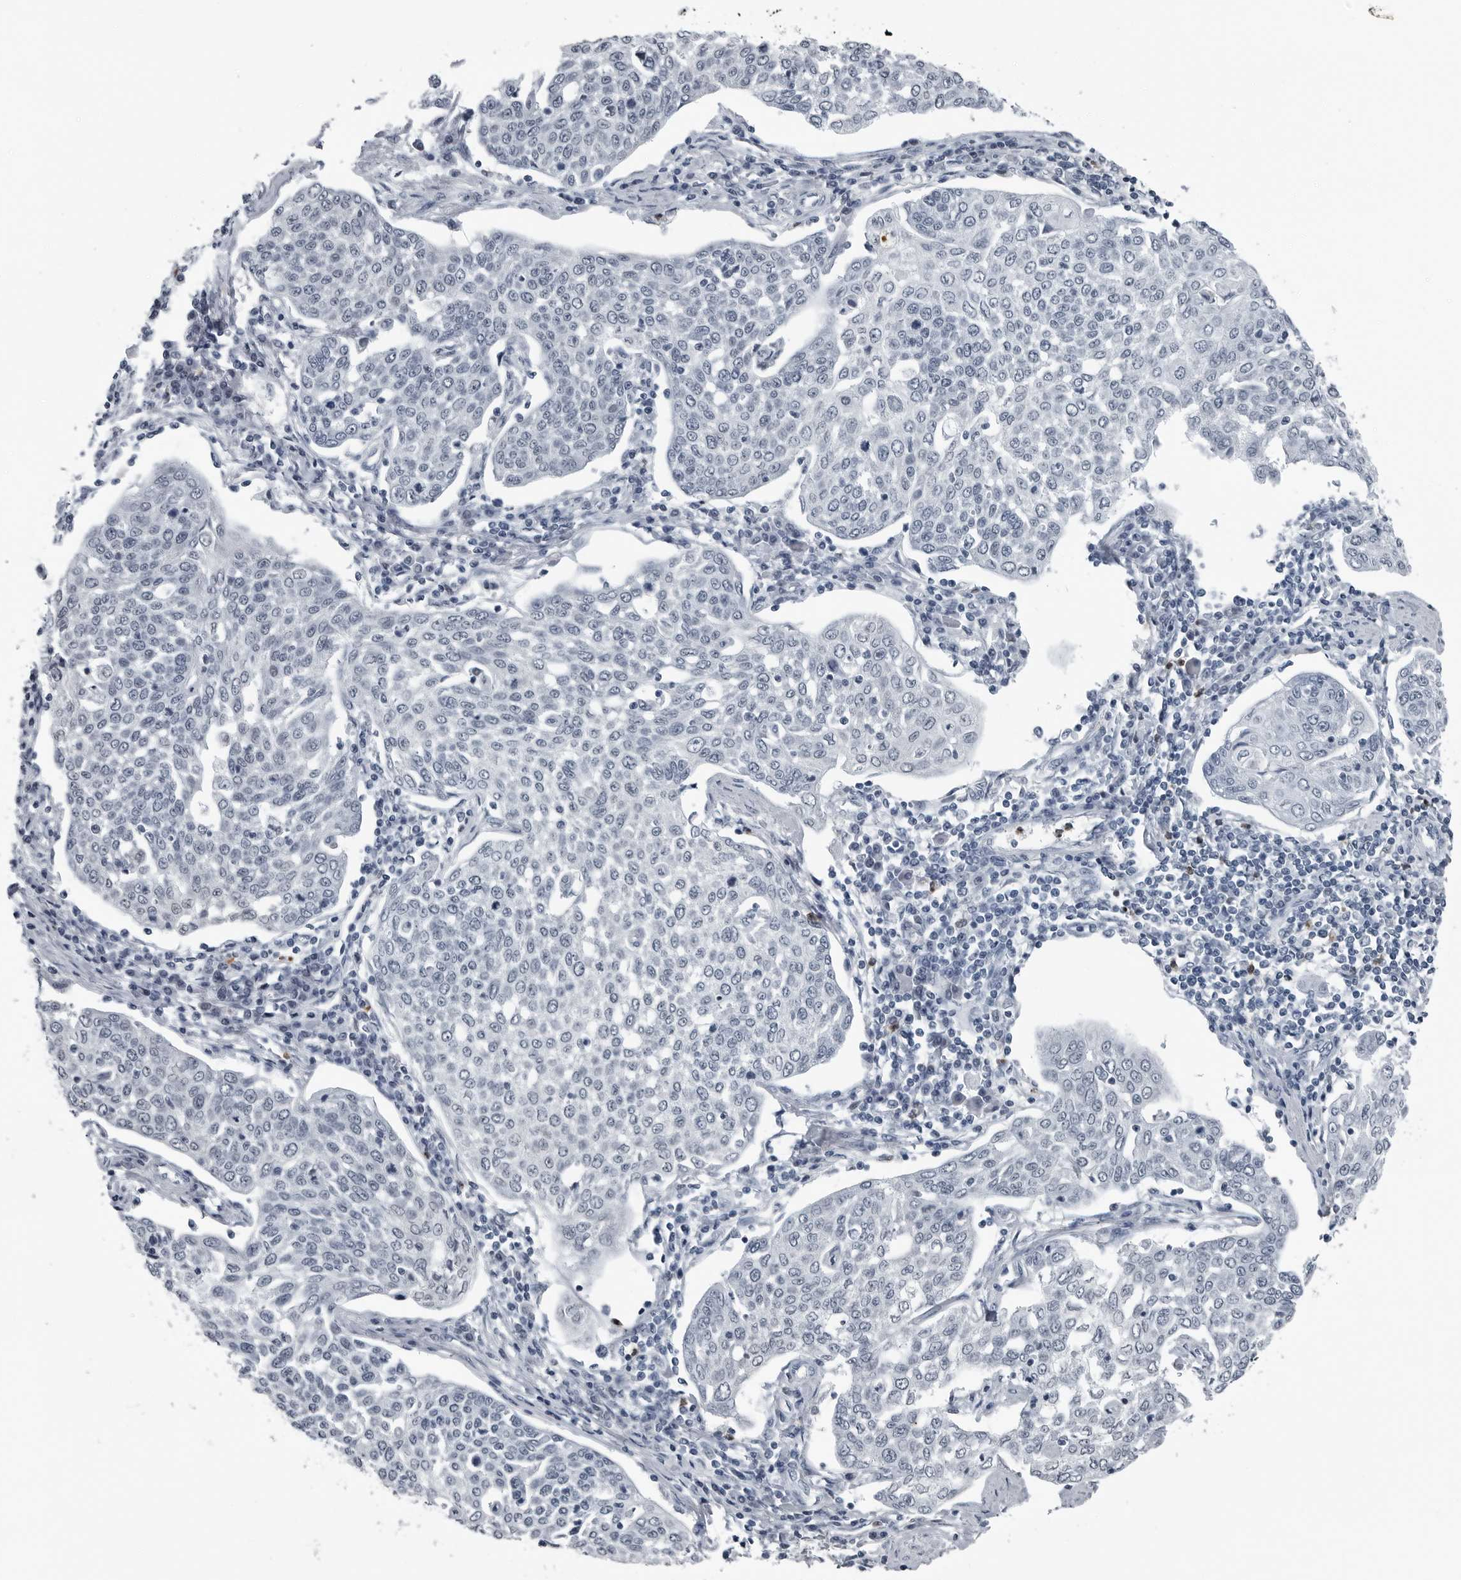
{"staining": {"intensity": "negative", "quantity": "none", "location": "none"}, "tissue": "cervical cancer", "cell_type": "Tumor cells", "image_type": "cancer", "snomed": [{"axis": "morphology", "description": "Squamous cell carcinoma, NOS"}, {"axis": "topography", "description": "Cervix"}], "caption": "The immunohistochemistry (IHC) histopathology image has no significant positivity in tumor cells of squamous cell carcinoma (cervical) tissue. (DAB immunohistochemistry visualized using brightfield microscopy, high magnification).", "gene": "AKR1A1", "patient": {"sex": "female", "age": 34}}